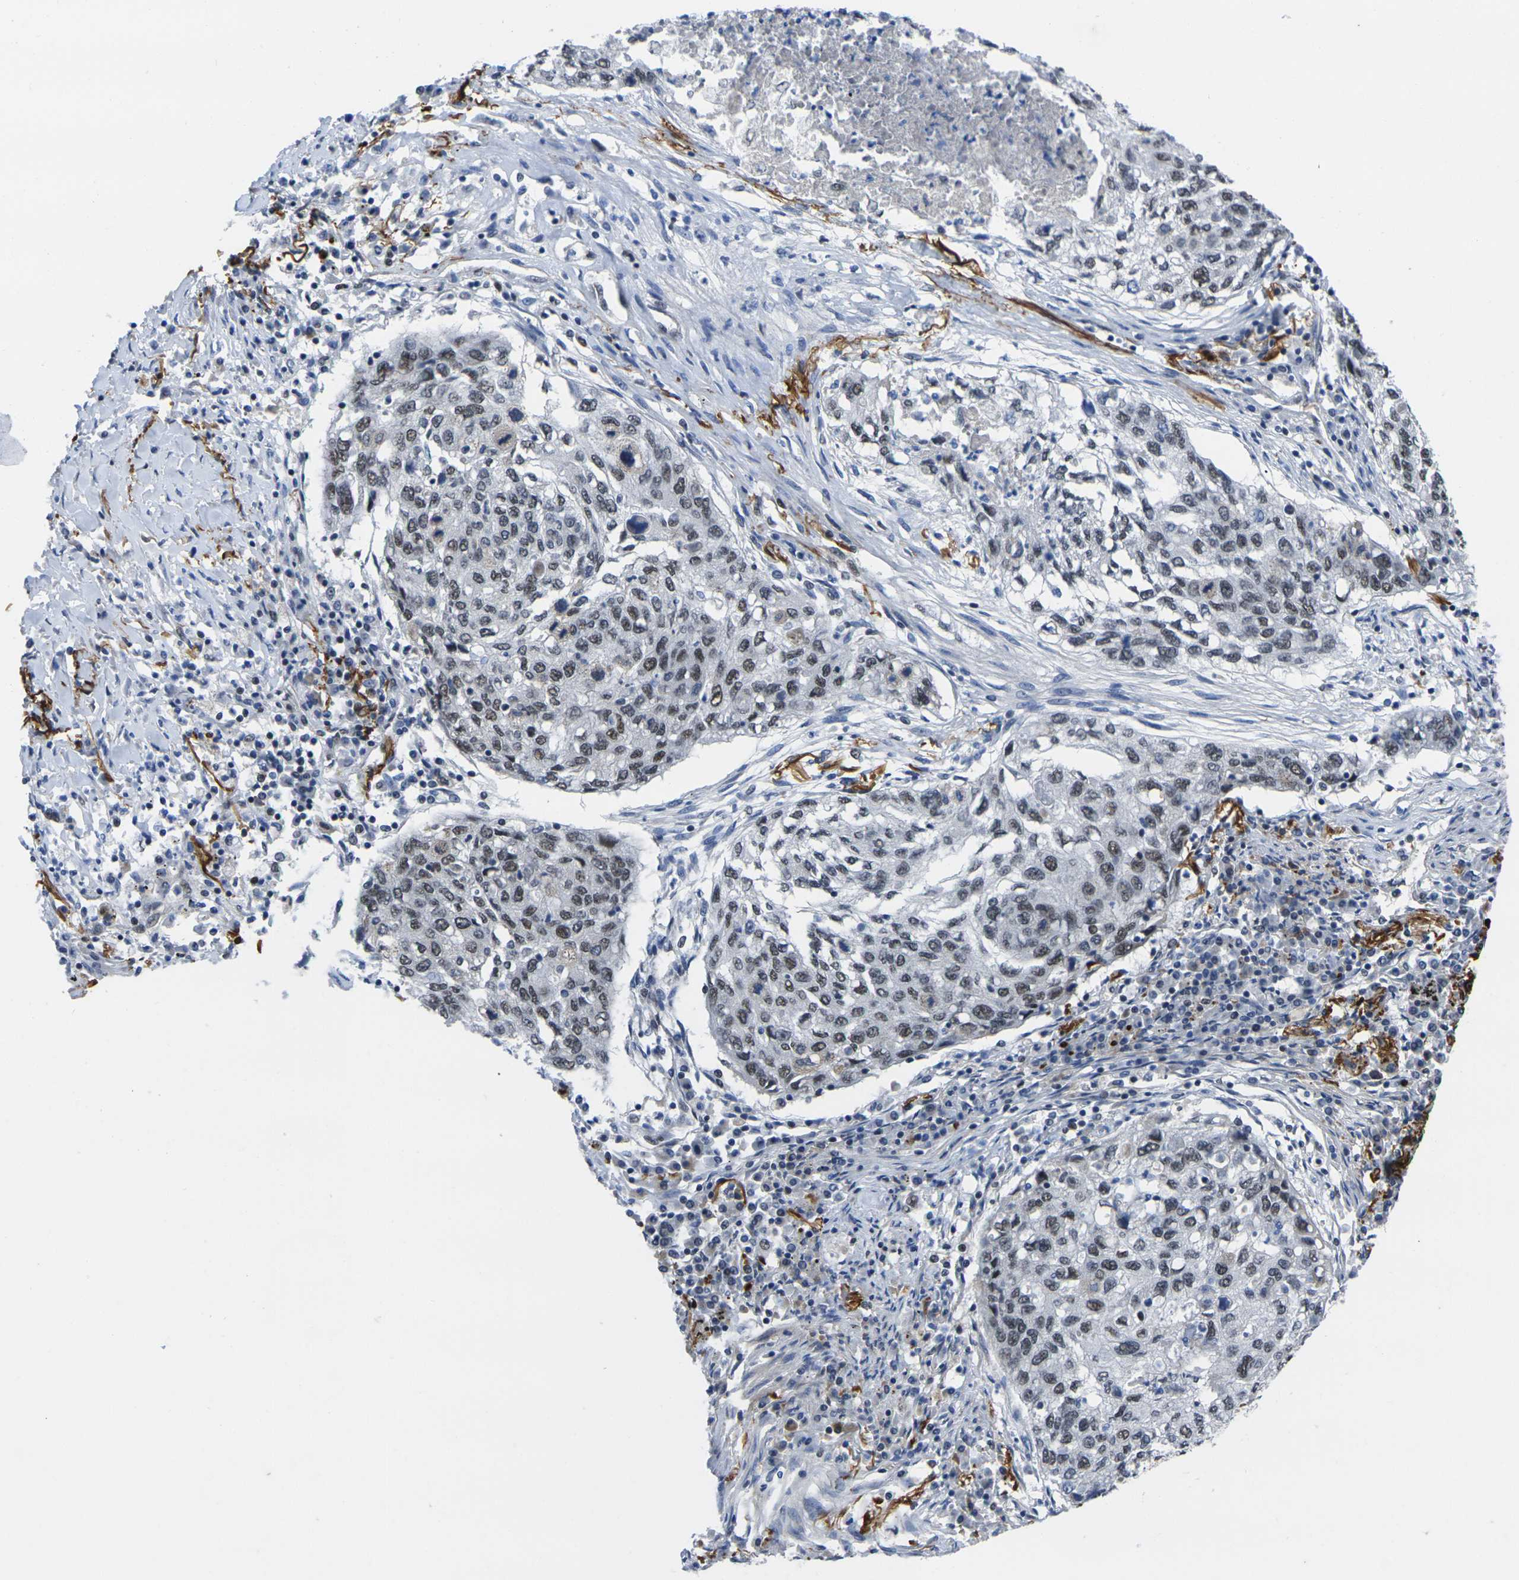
{"staining": {"intensity": "moderate", "quantity": ">75%", "location": "nuclear"}, "tissue": "lung cancer", "cell_type": "Tumor cells", "image_type": "cancer", "snomed": [{"axis": "morphology", "description": "Squamous cell carcinoma, NOS"}, {"axis": "topography", "description": "Lung"}], "caption": "Immunohistochemical staining of human lung squamous cell carcinoma shows medium levels of moderate nuclear positivity in approximately >75% of tumor cells.", "gene": "RBM7", "patient": {"sex": "female", "age": 63}}